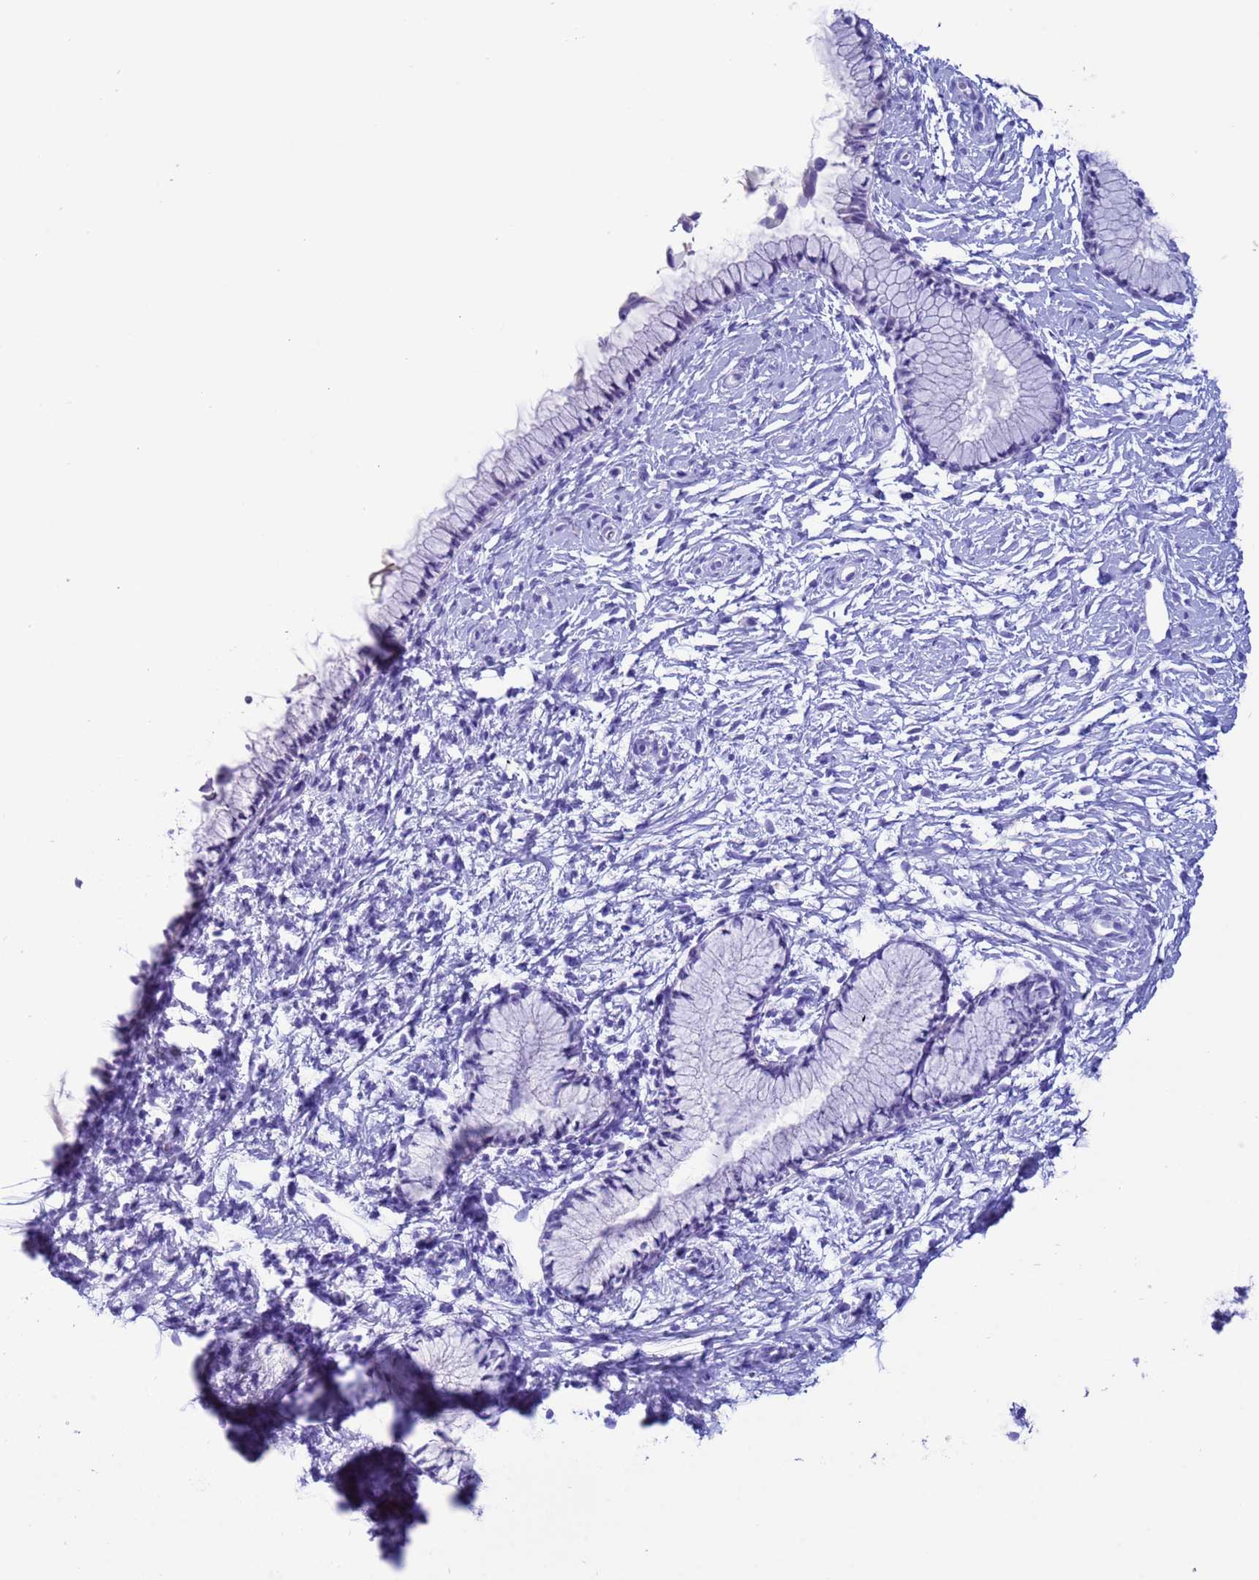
{"staining": {"intensity": "negative", "quantity": "none", "location": "none"}, "tissue": "cervix", "cell_type": "Glandular cells", "image_type": "normal", "snomed": [{"axis": "morphology", "description": "Normal tissue, NOS"}, {"axis": "topography", "description": "Cervix"}], "caption": "The photomicrograph exhibits no significant staining in glandular cells of cervix.", "gene": "AKR1C2", "patient": {"sex": "female", "age": 33}}